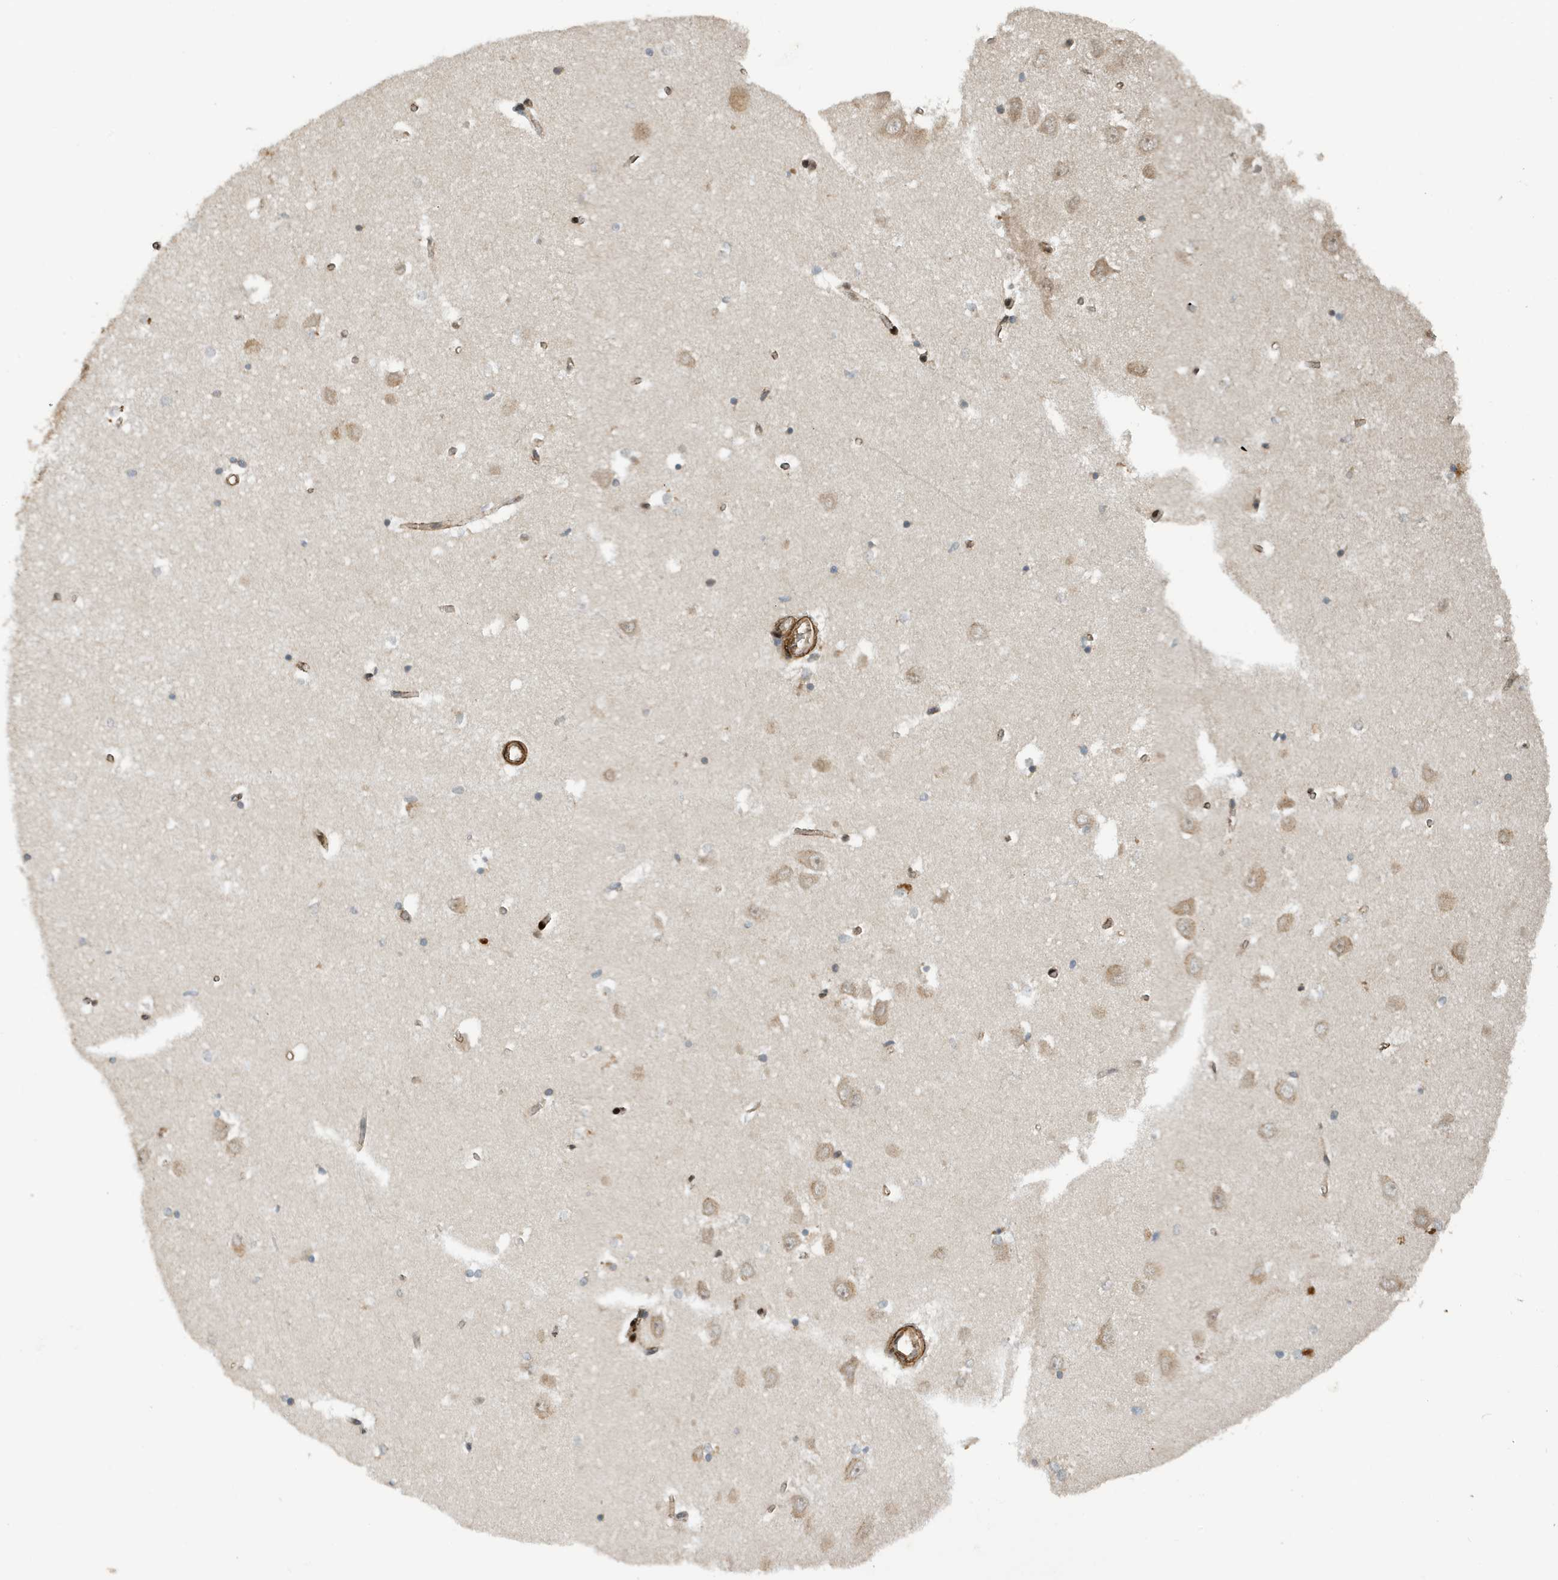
{"staining": {"intensity": "negative", "quantity": "none", "location": "none"}, "tissue": "hippocampus", "cell_type": "Glial cells", "image_type": "normal", "snomed": [{"axis": "morphology", "description": "Normal tissue, NOS"}, {"axis": "topography", "description": "Hippocampus"}], "caption": "IHC of unremarkable hippocampus shows no positivity in glial cells.", "gene": "DUSP18", "patient": {"sex": "male", "age": 70}}